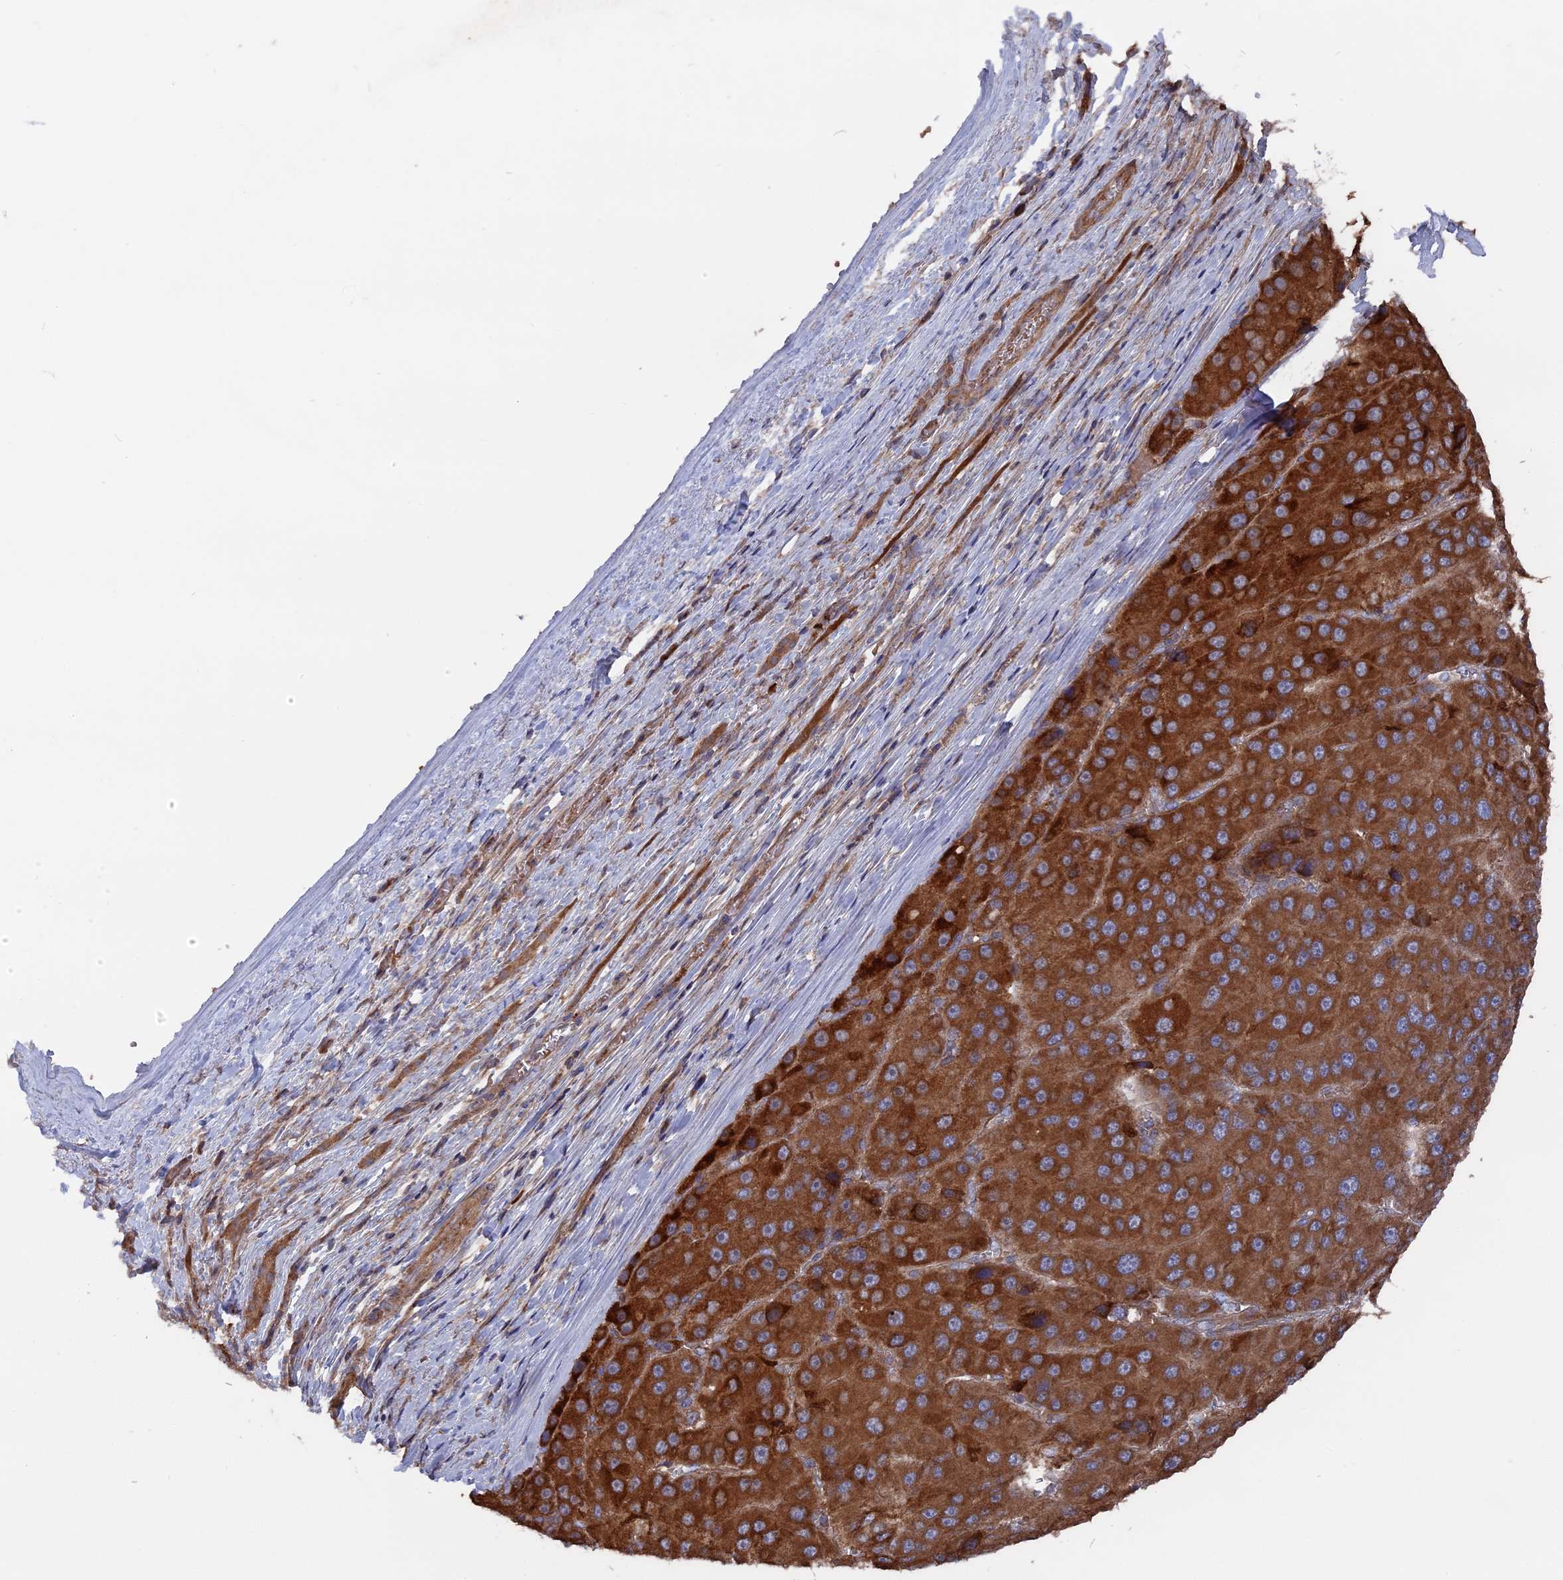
{"staining": {"intensity": "strong", "quantity": ">75%", "location": "cytoplasmic/membranous"}, "tissue": "liver cancer", "cell_type": "Tumor cells", "image_type": "cancer", "snomed": [{"axis": "morphology", "description": "Carcinoma, Hepatocellular, NOS"}, {"axis": "topography", "description": "Liver"}], "caption": "This image demonstrates immunohistochemistry (IHC) staining of human liver cancer, with high strong cytoplasmic/membranous expression in about >75% of tumor cells.", "gene": "TELO2", "patient": {"sex": "female", "age": 73}}